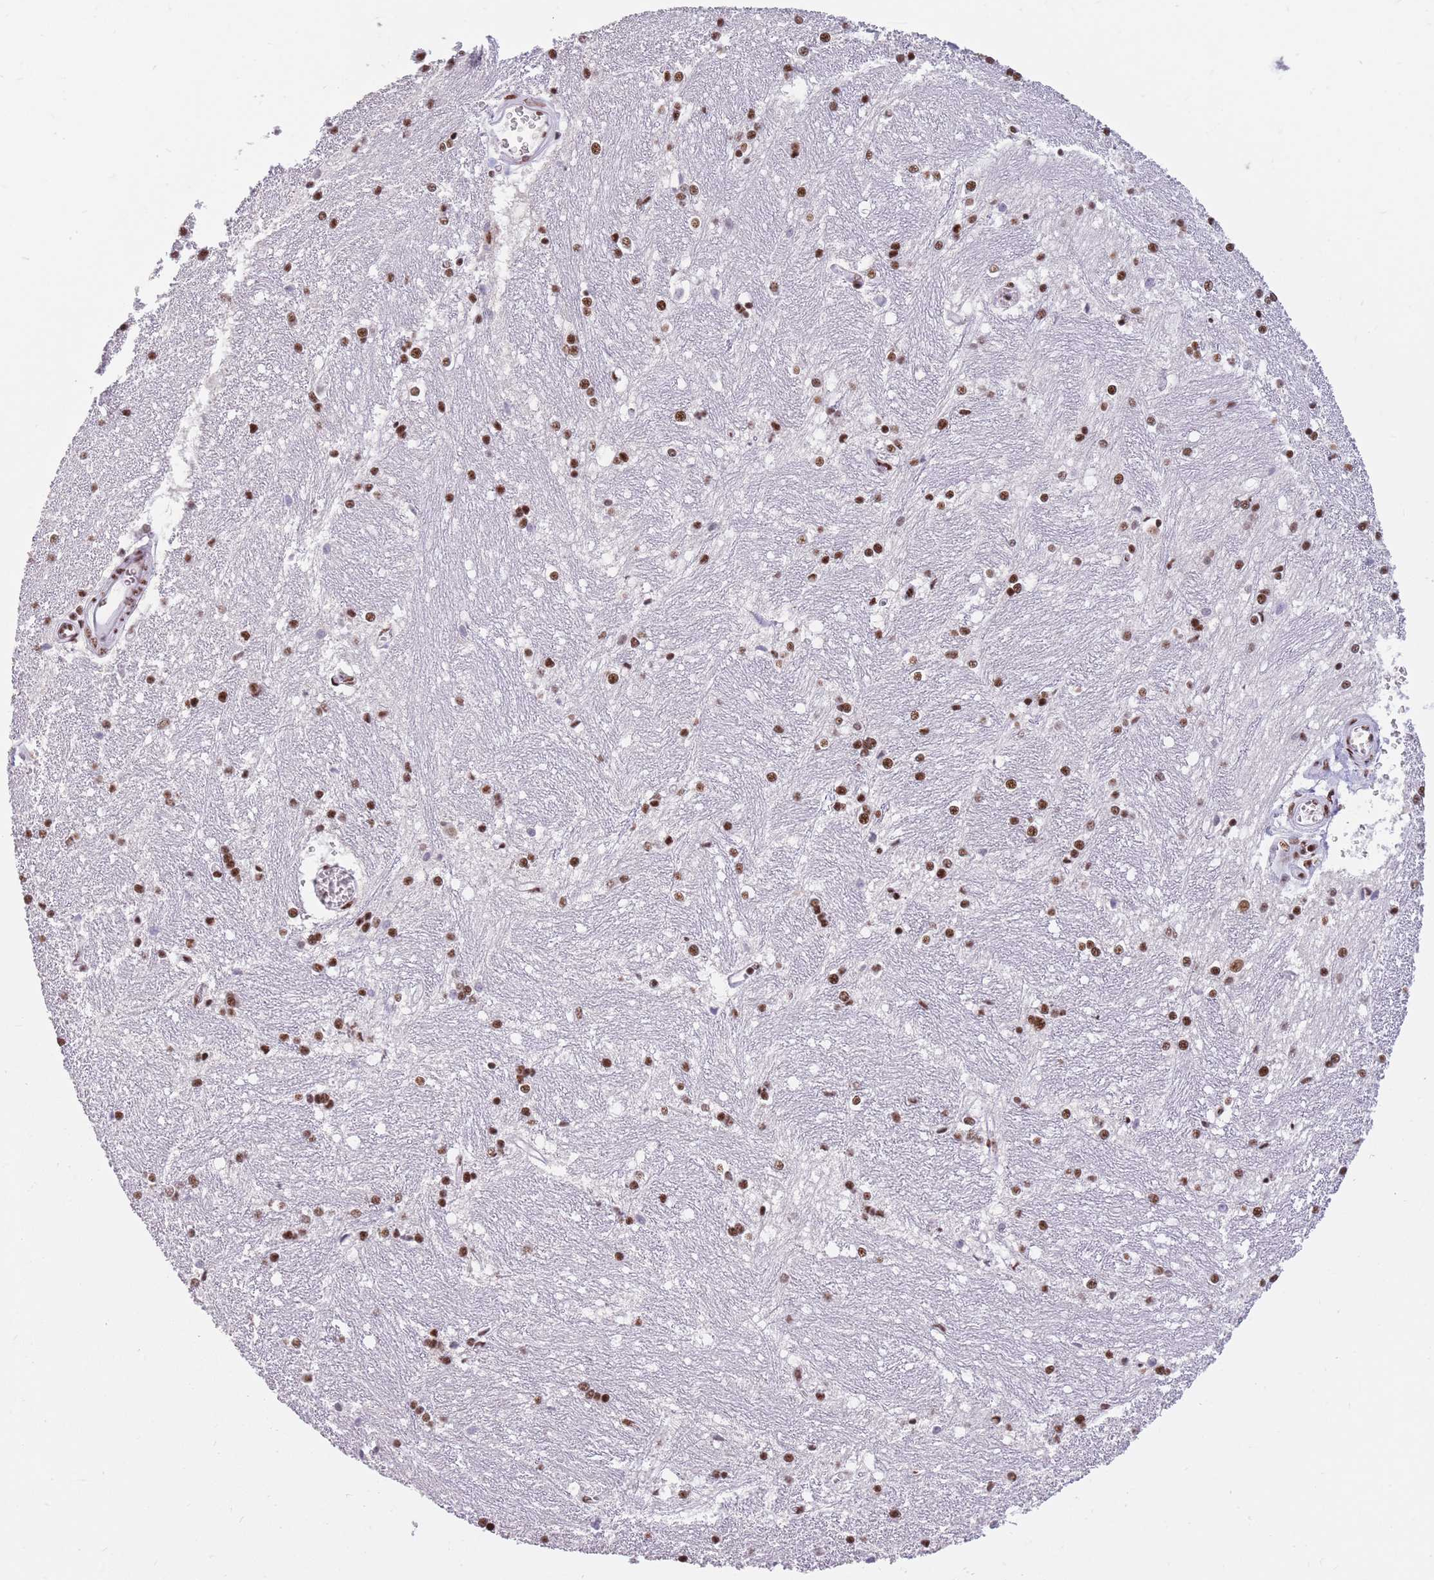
{"staining": {"intensity": "moderate", "quantity": "25%-75%", "location": "nuclear"}, "tissue": "caudate", "cell_type": "Glial cells", "image_type": "normal", "snomed": [{"axis": "morphology", "description": "Normal tissue, NOS"}, {"axis": "topography", "description": "Lateral ventricle wall"}], "caption": "Immunohistochemical staining of benign caudate shows medium levels of moderate nuclear positivity in approximately 25%-75% of glial cells. (DAB (3,3'-diaminobenzidine) = brown stain, brightfield microscopy at high magnification).", "gene": "TMEM35B", "patient": {"sex": "male", "age": 37}}